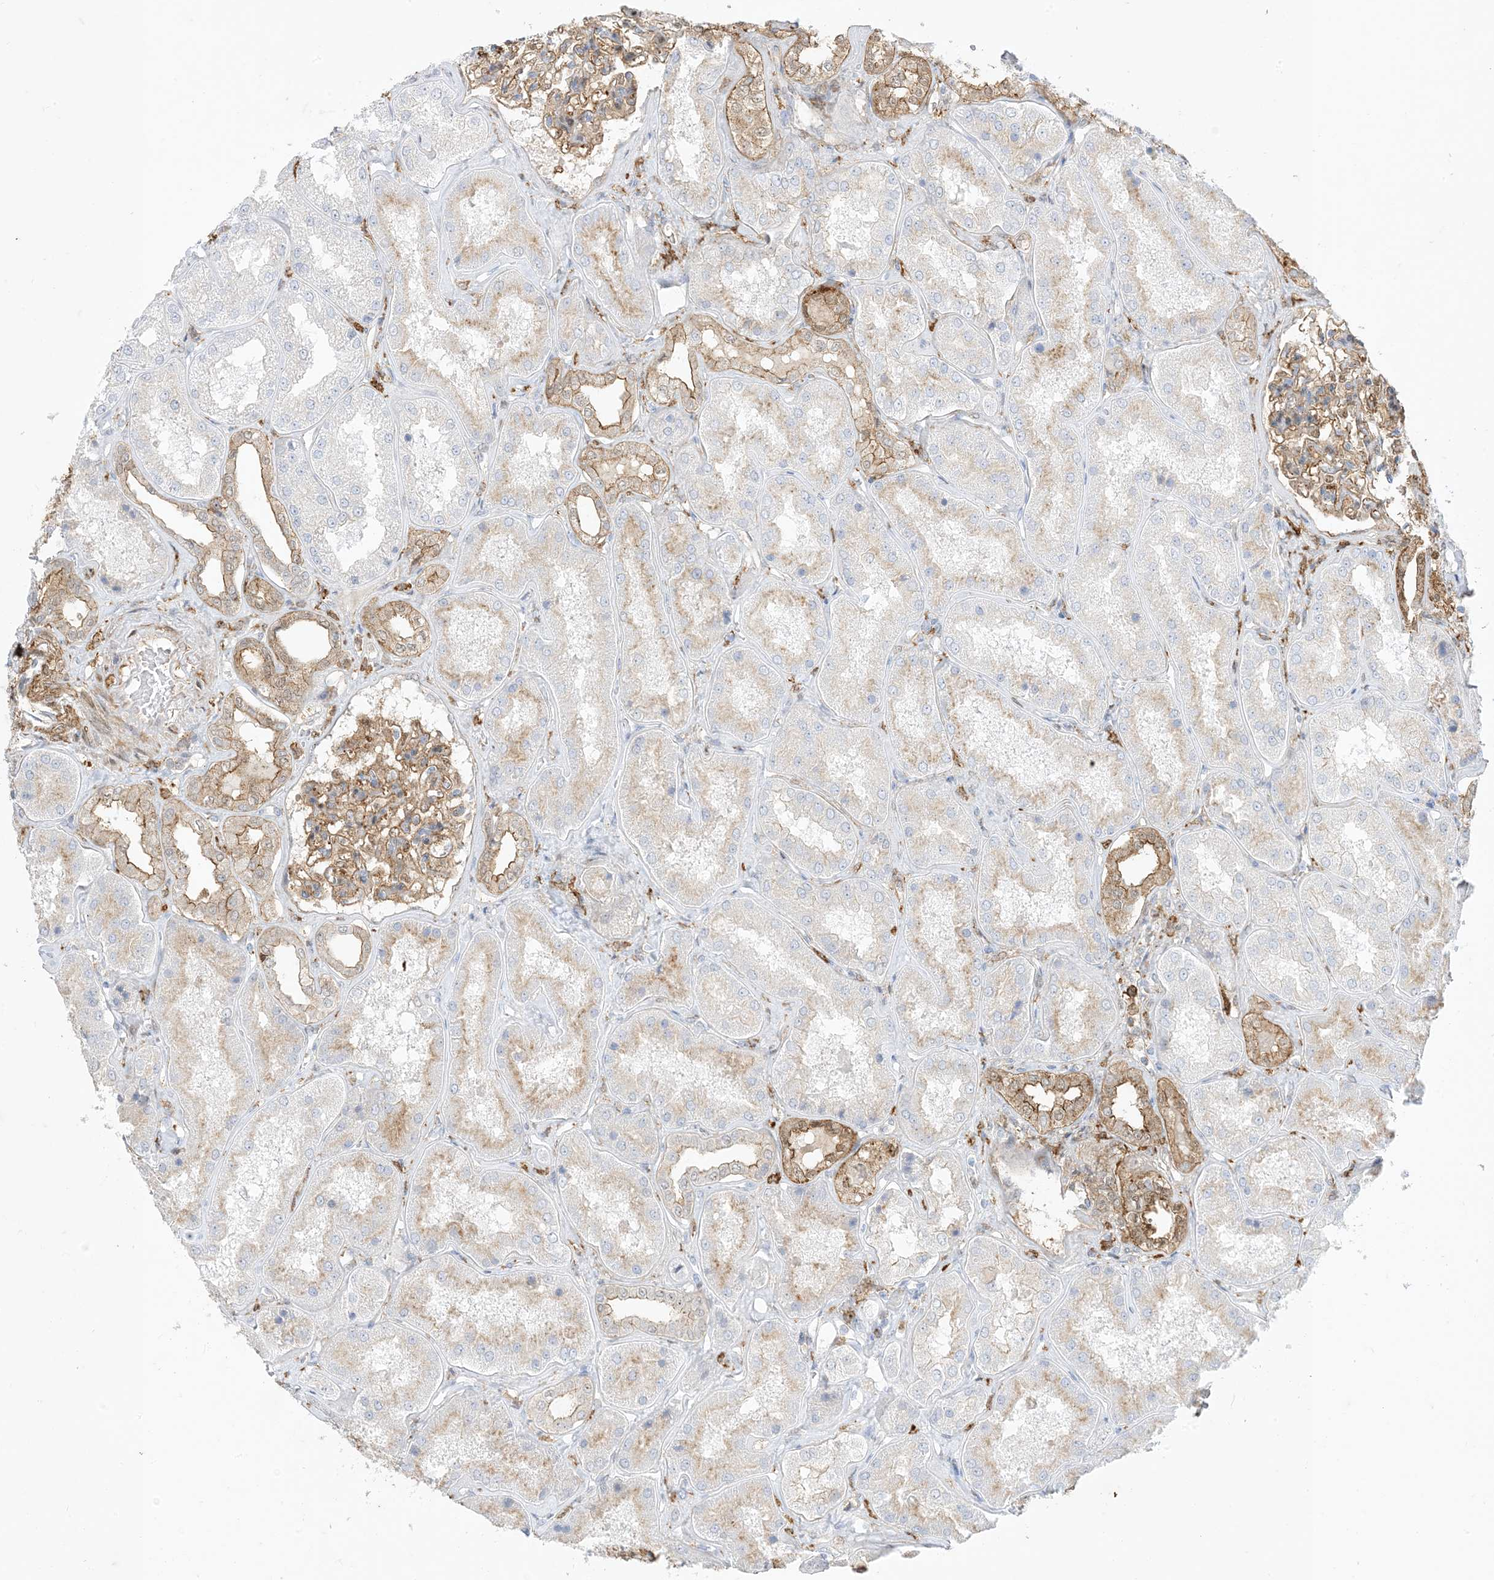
{"staining": {"intensity": "moderate", "quantity": ">75%", "location": "cytoplasmic/membranous"}, "tissue": "kidney", "cell_type": "Cells in glomeruli", "image_type": "normal", "snomed": [{"axis": "morphology", "description": "Normal tissue, NOS"}, {"axis": "topography", "description": "Kidney"}], "caption": "Immunohistochemistry (DAB (3,3'-diaminobenzidine)) staining of benign human kidney shows moderate cytoplasmic/membranous protein staining in about >75% of cells in glomeruli.", "gene": "GSN", "patient": {"sex": "female", "age": 56}}